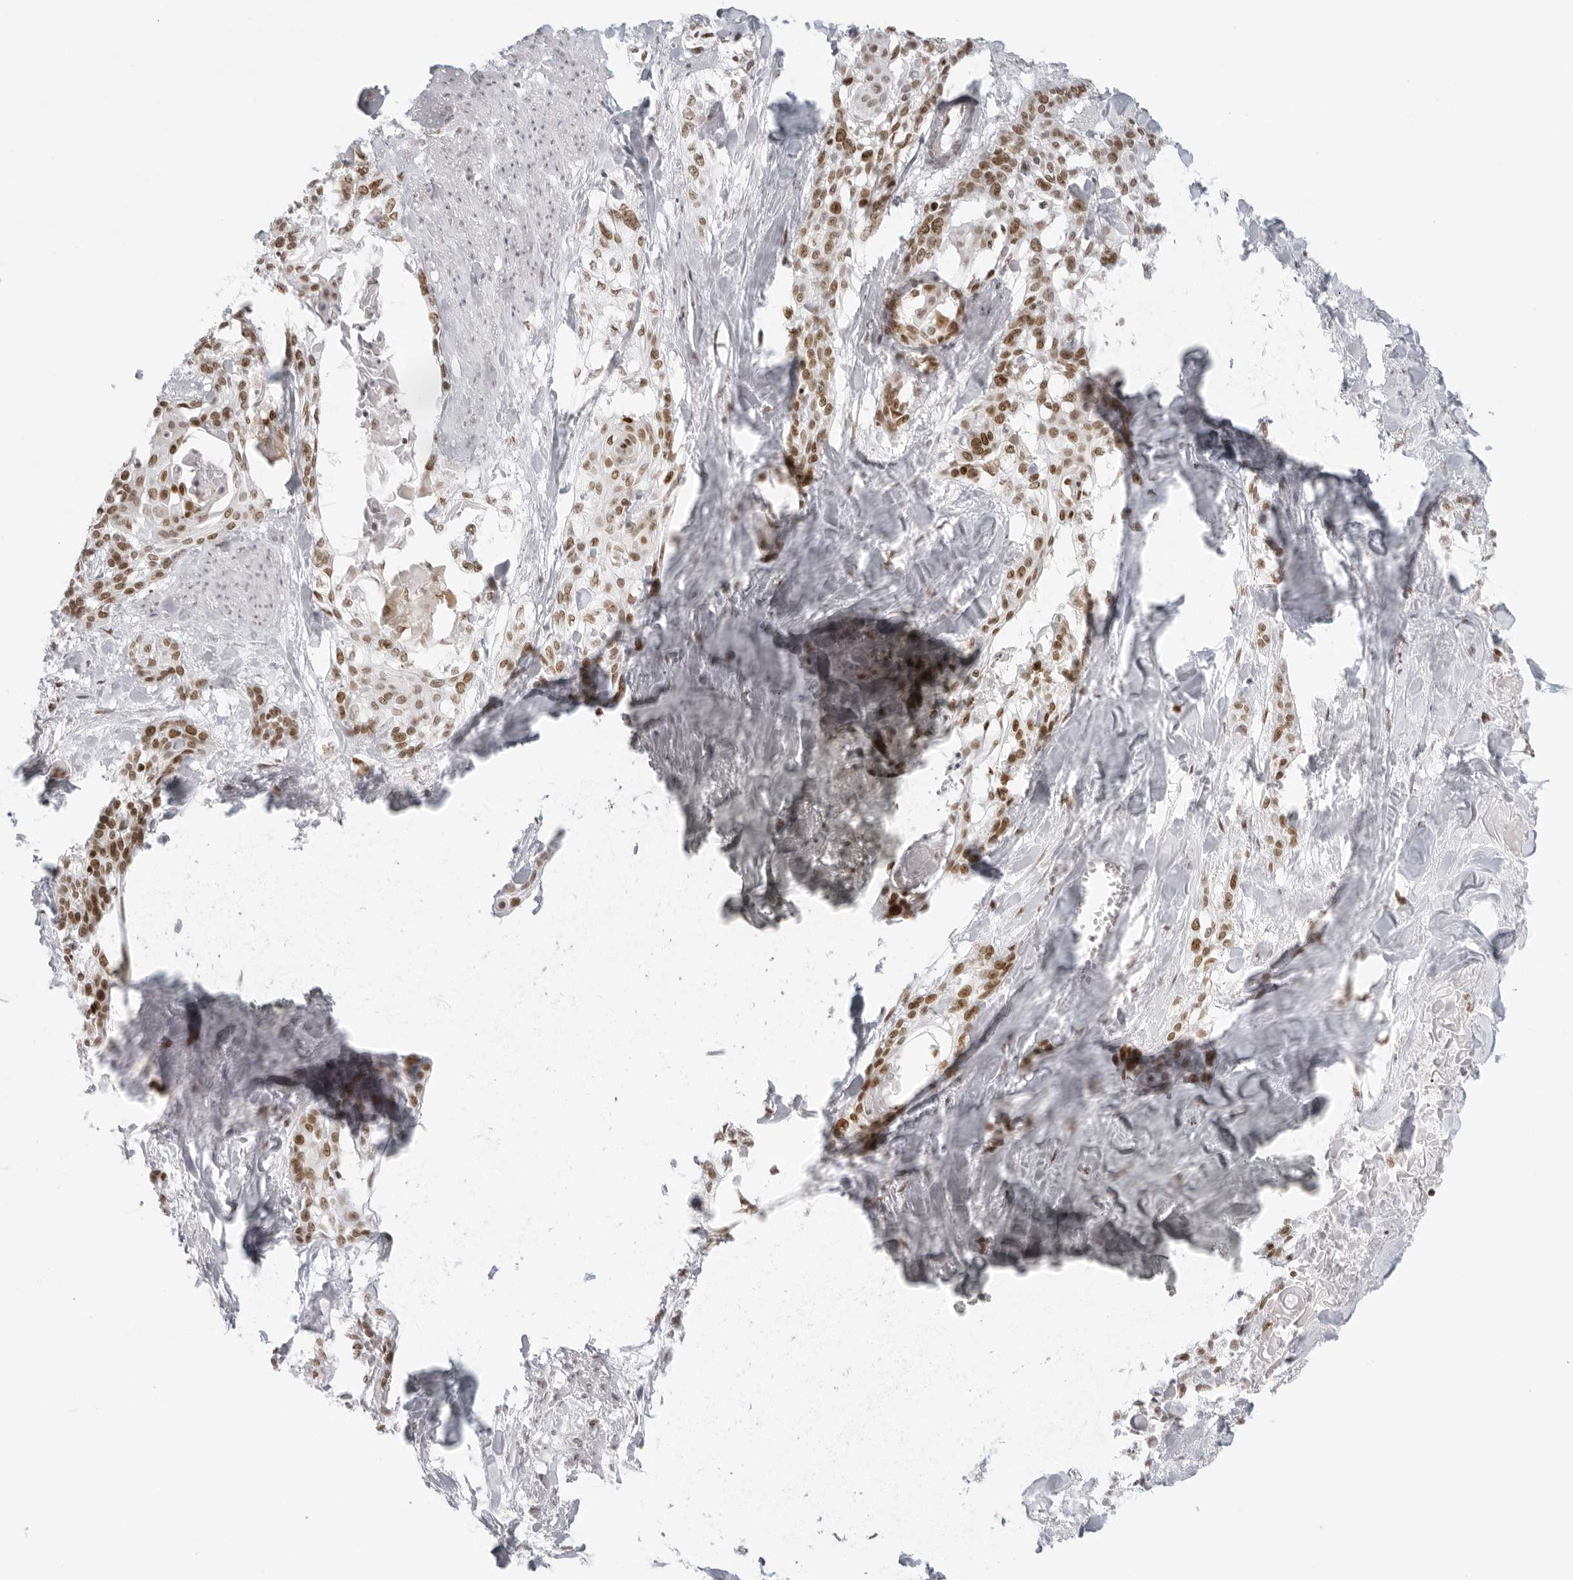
{"staining": {"intensity": "moderate", "quantity": ">75%", "location": "nuclear"}, "tissue": "cervical cancer", "cell_type": "Tumor cells", "image_type": "cancer", "snomed": [{"axis": "morphology", "description": "Squamous cell carcinoma, NOS"}, {"axis": "topography", "description": "Cervix"}], "caption": "The micrograph exhibits a brown stain indicating the presence of a protein in the nuclear of tumor cells in cervical squamous cell carcinoma.", "gene": "RCC1", "patient": {"sex": "female", "age": 57}}